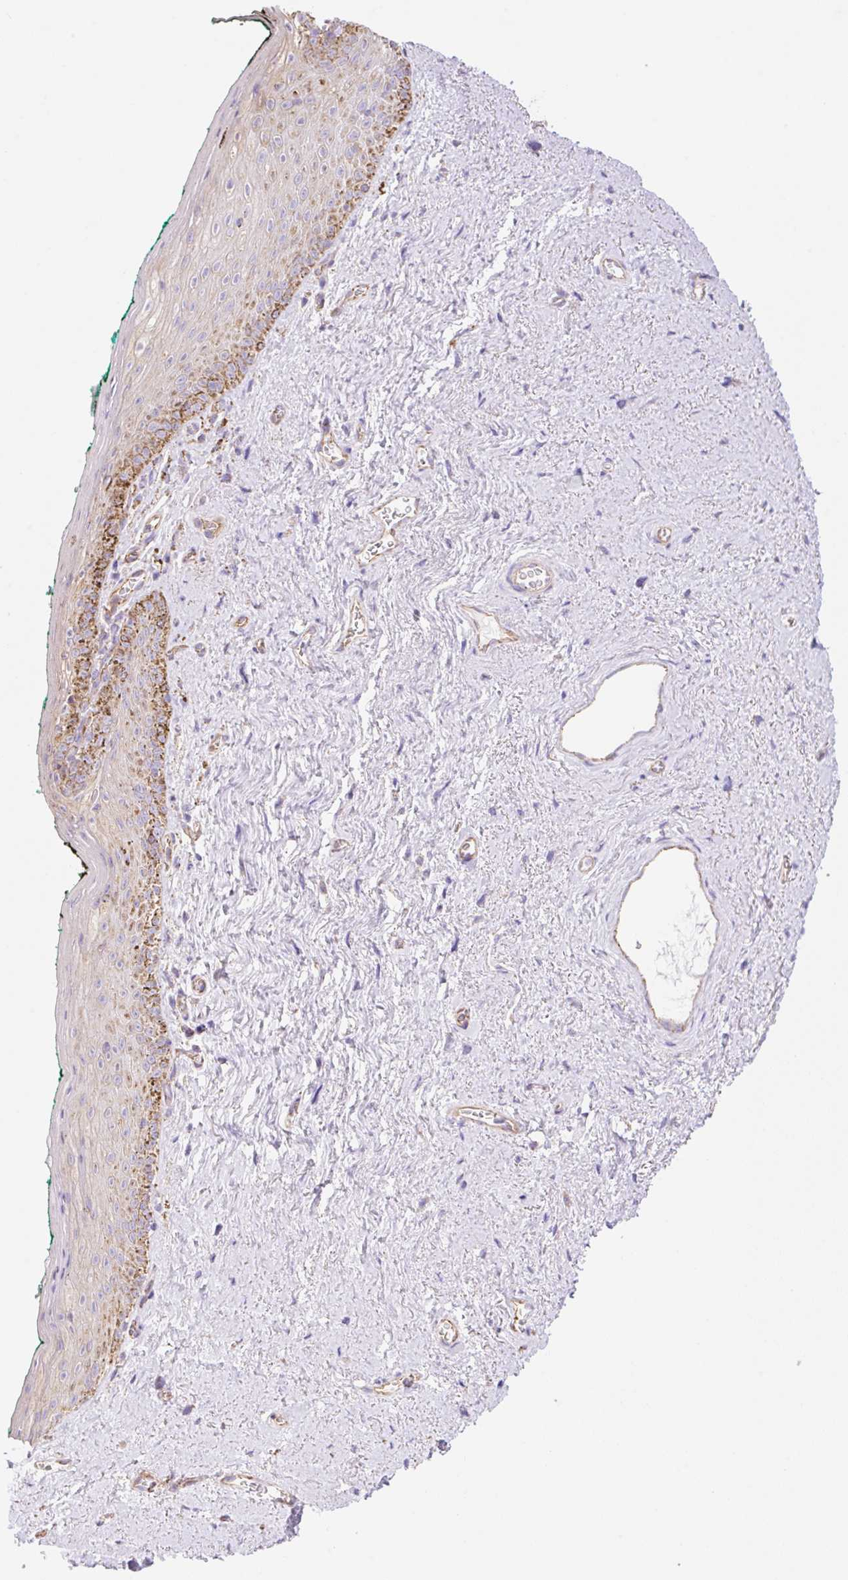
{"staining": {"intensity": "moderate", "quantity": "<25%", "location": "cytoplasmic/membranous"}, "tissue": "vagina", "cell_type": "Squamous epithelial cells", "image_type": "normal", "snomed": [{"axis": "morphology", "description": "Normal tissue, NOS"}, {"axis": "topography", "description": "Vulva"}, {"axis": "topography", "description": "Vagina"}, {"axis": "topography", "description": "Peripheral nerve tissue"}], "caption": "Vagina was stained to show a protein in brown. There is low levels of moderate cytoplasmic/membranous positivity in approximately <25% of squamous epithelial cells. The staining was performed using DAB (3,3'-diaminobenzidine), with brown indicating positive protein expression. Nuclei are stained blue with hematoxylin.", "gene": "ESAM", "patient": {"sex": "female", "age": 66}}